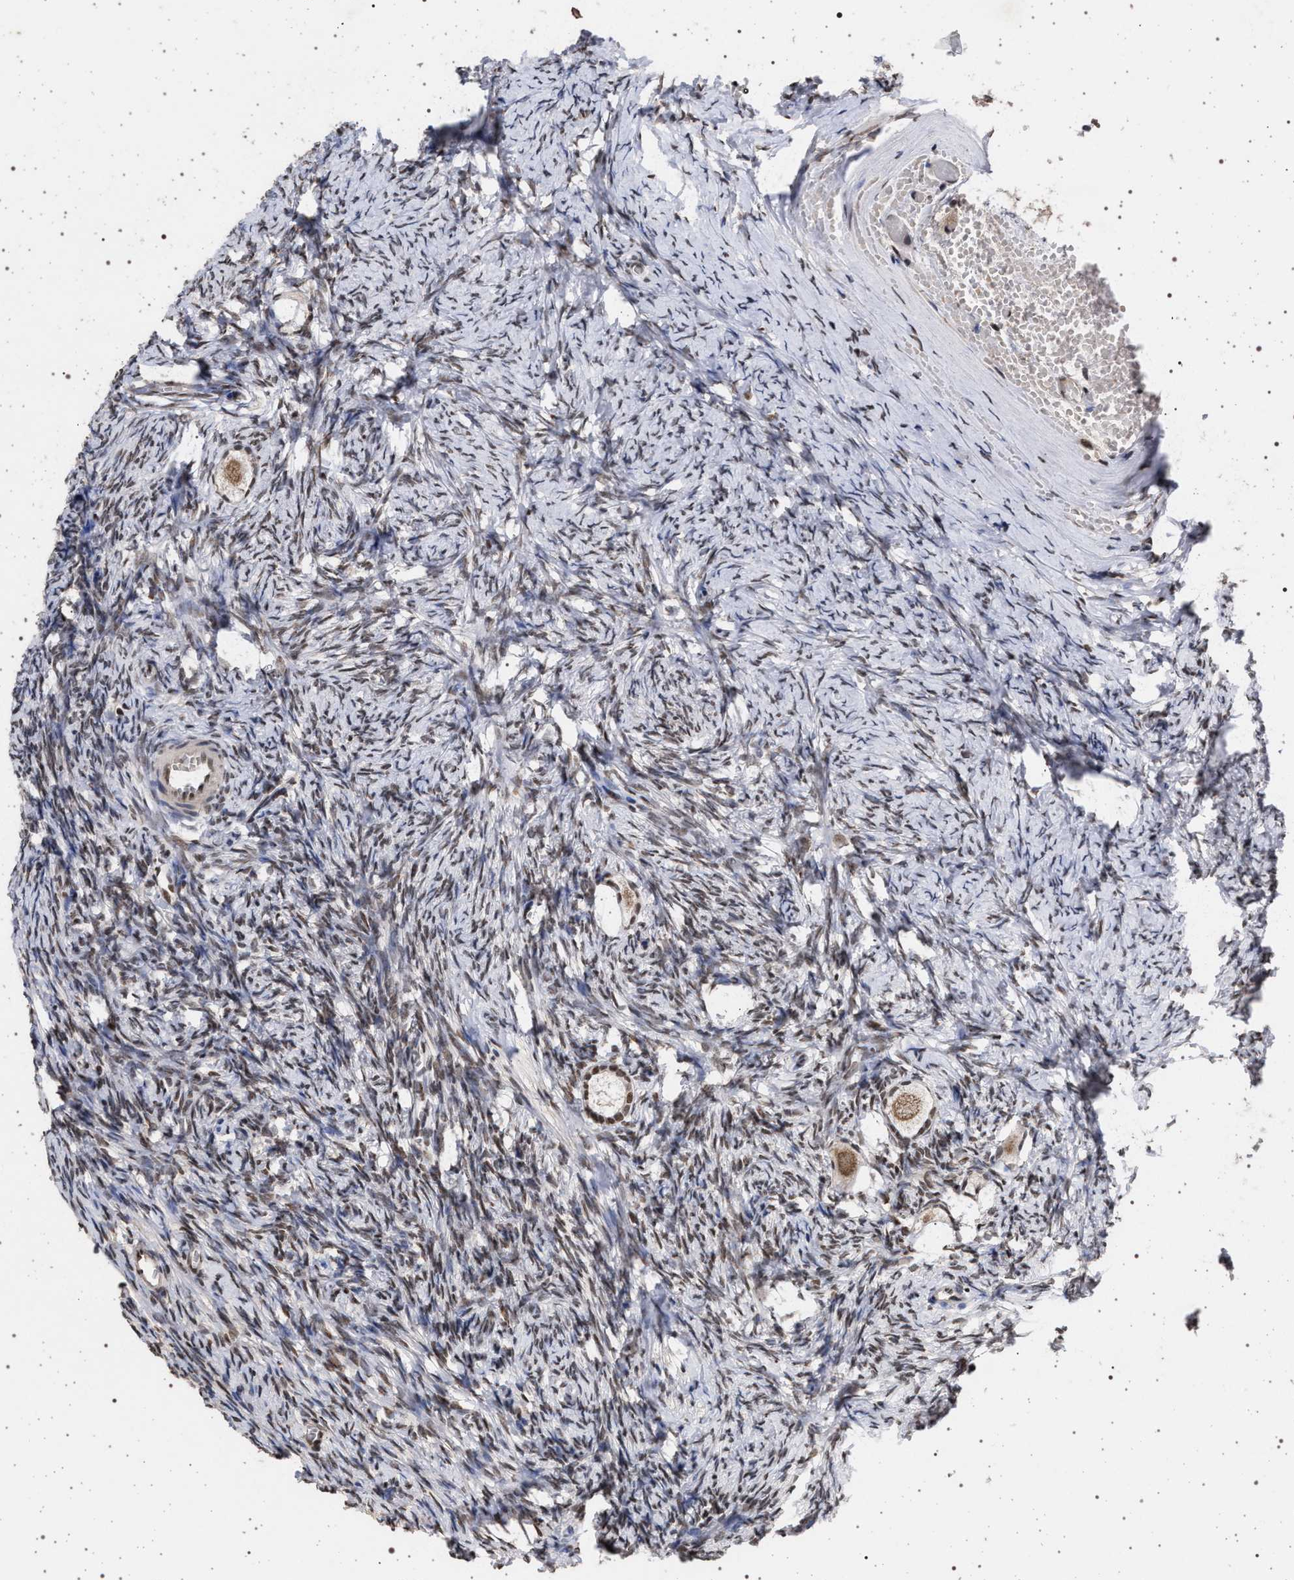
{"staining": {"intensity": "moderate", "quantity": "25%-75%", "location": "cytoplasmic/membranous,nuclear"}, "tissue": "ovary", "cell_type": "Follicle cells", "image_type": "normal", "snomed": [{"axis": "morphology", "description": "Normal tissue, NOS"}, {"axis": "topography", "description": "Ovary"}], "caption": "A high-resolution image shows immunohistochemistry staining of normal ovary, which shows moderate cytoplasmic/membranous,nuclear positivity in approximately 25%-75% of follicle cells. (Brightfield microscopy of DAB IHC at high magnification).", "gene": "PHF12", "patient": {"sex": "female", "age": 27}}